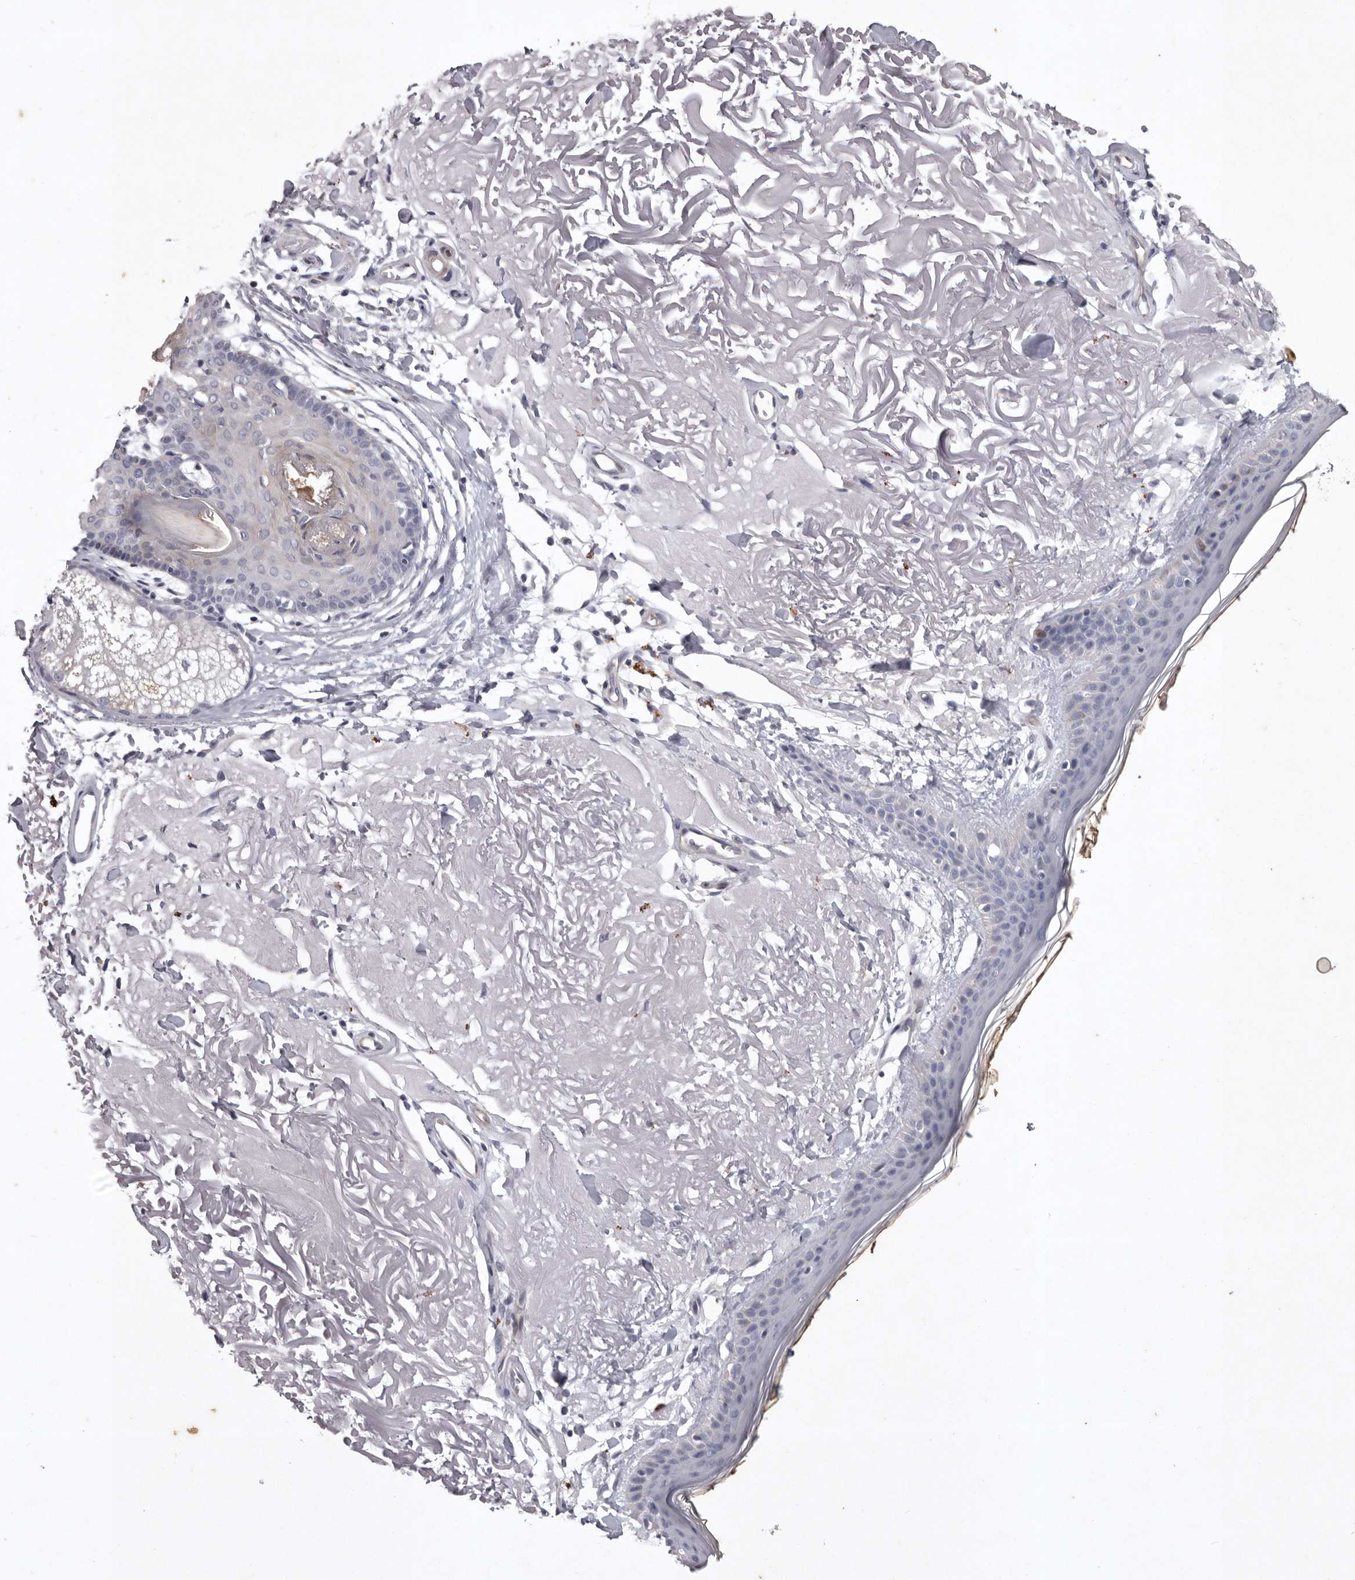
{"staining": {"intensity": "negative", "quantity": "none", "location": "none"}, "tissue": "skin", "cell_type": "Fibroblasts", "image_type": "normal", "snomed": [{"axis": "morphology", "description": "Normal tissue, NOS"}, {"axis": "topography", "description": "Skin"}, {"axis": "topography", "description": "Skeletal muscle"}], "caption": "Fibroblasts show no significant protein positivity in benign skin. Nuclei are stained in blue.", "gene": "NKAIN4", "patient": {"sex": "male", "age": 83}}